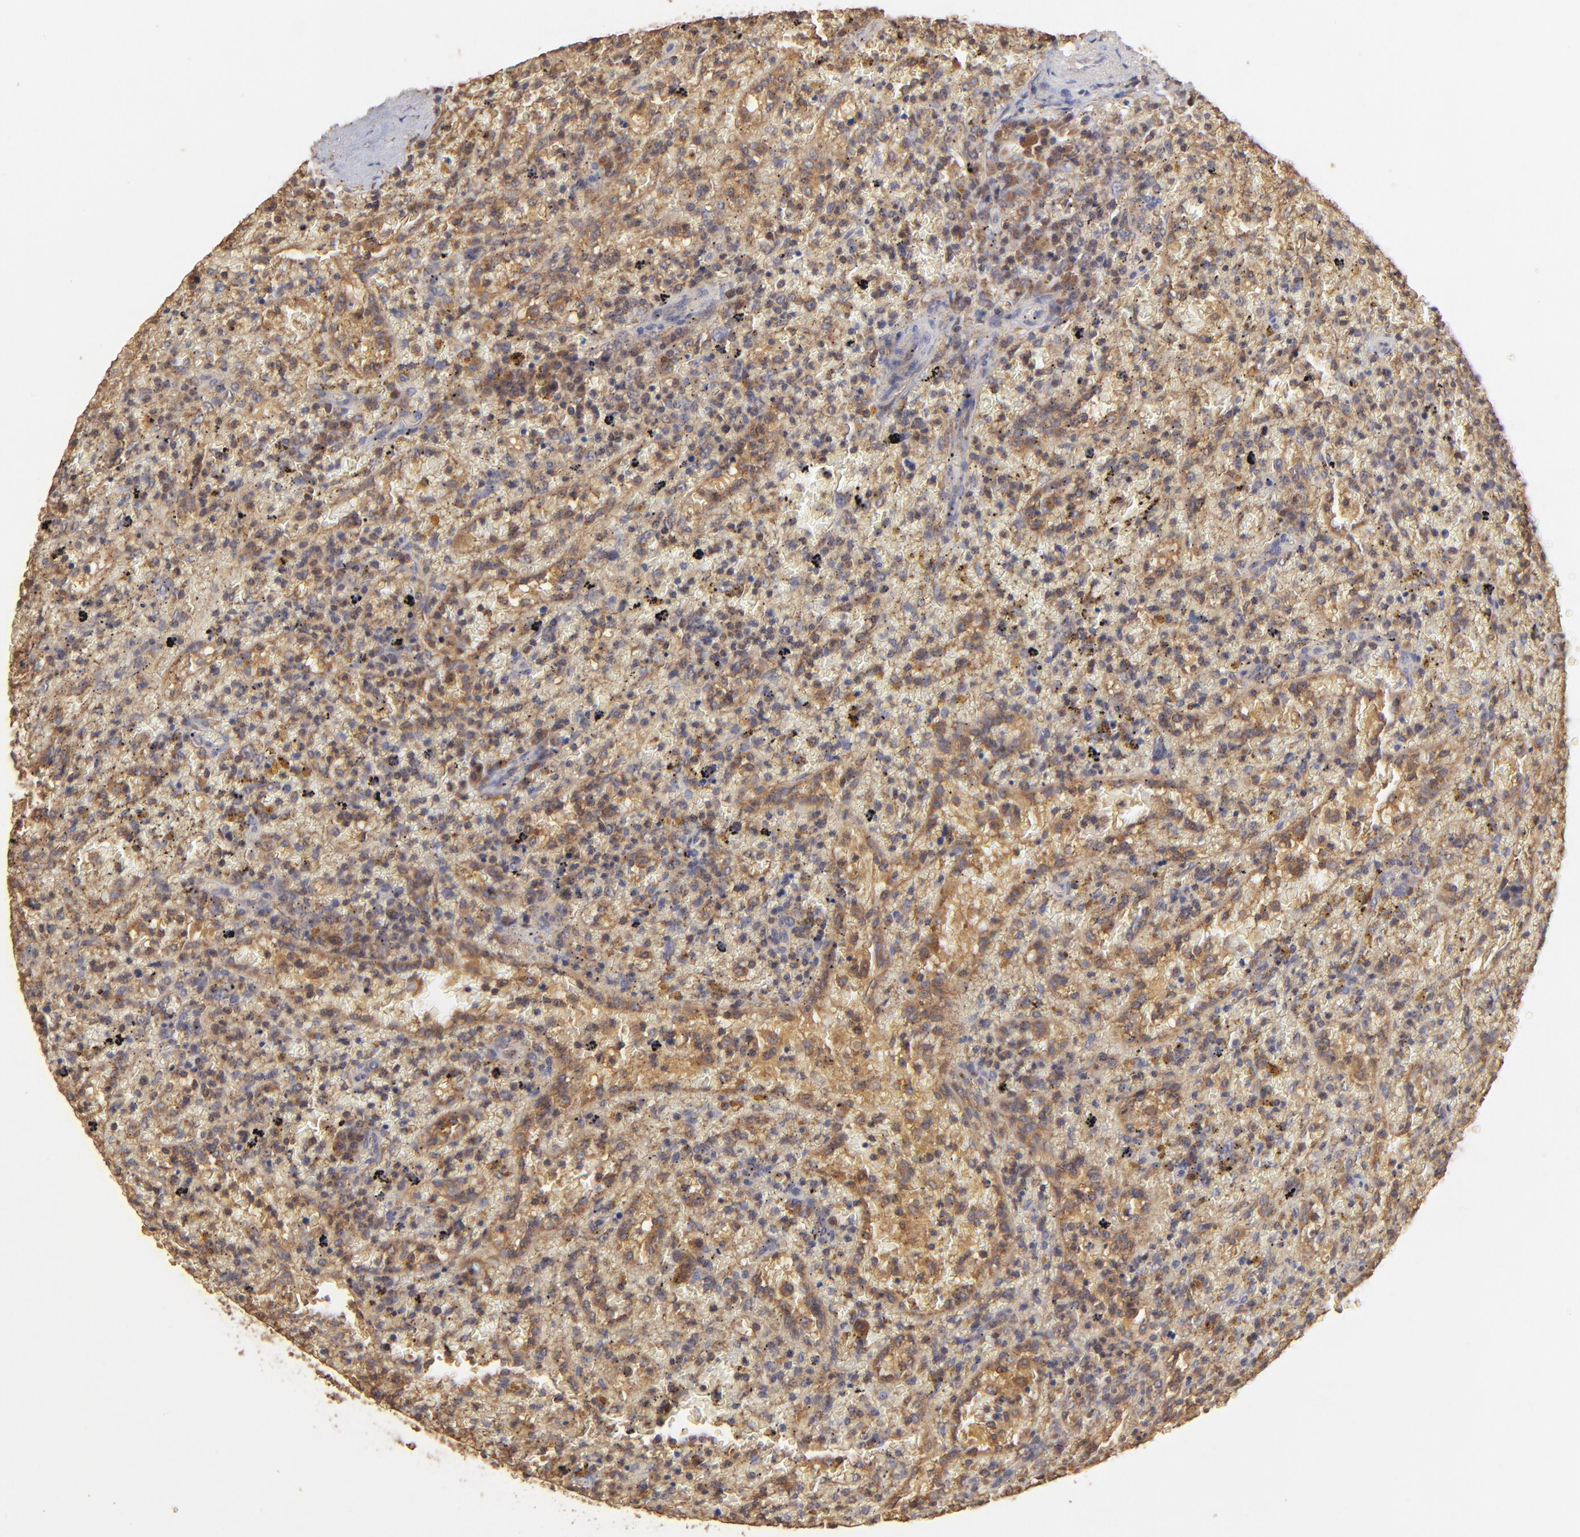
{"staining": {"intensity": "moderate", "quantity": ">75%", "location": "cytoplasmic/membranous"}, "tissue": "lymphoma", "cell_type": "Tumor cells", "image_type": "cancer", "snomed": [{"axis": "morphology", "description": "Malignant lymphoma, non-Hodgkin's type, High grade"}, {"axis": "topography", "description": "Spleen"}, {"axis": "topography", "description": "Lymph node"}], "caption": "Protein staining exhibits moderate cytoplasmic/membranous staining in about >75% of tumor cells in lymphoma.", "gene": "STON2", "patient": {"sex": "female", "age": 70}}